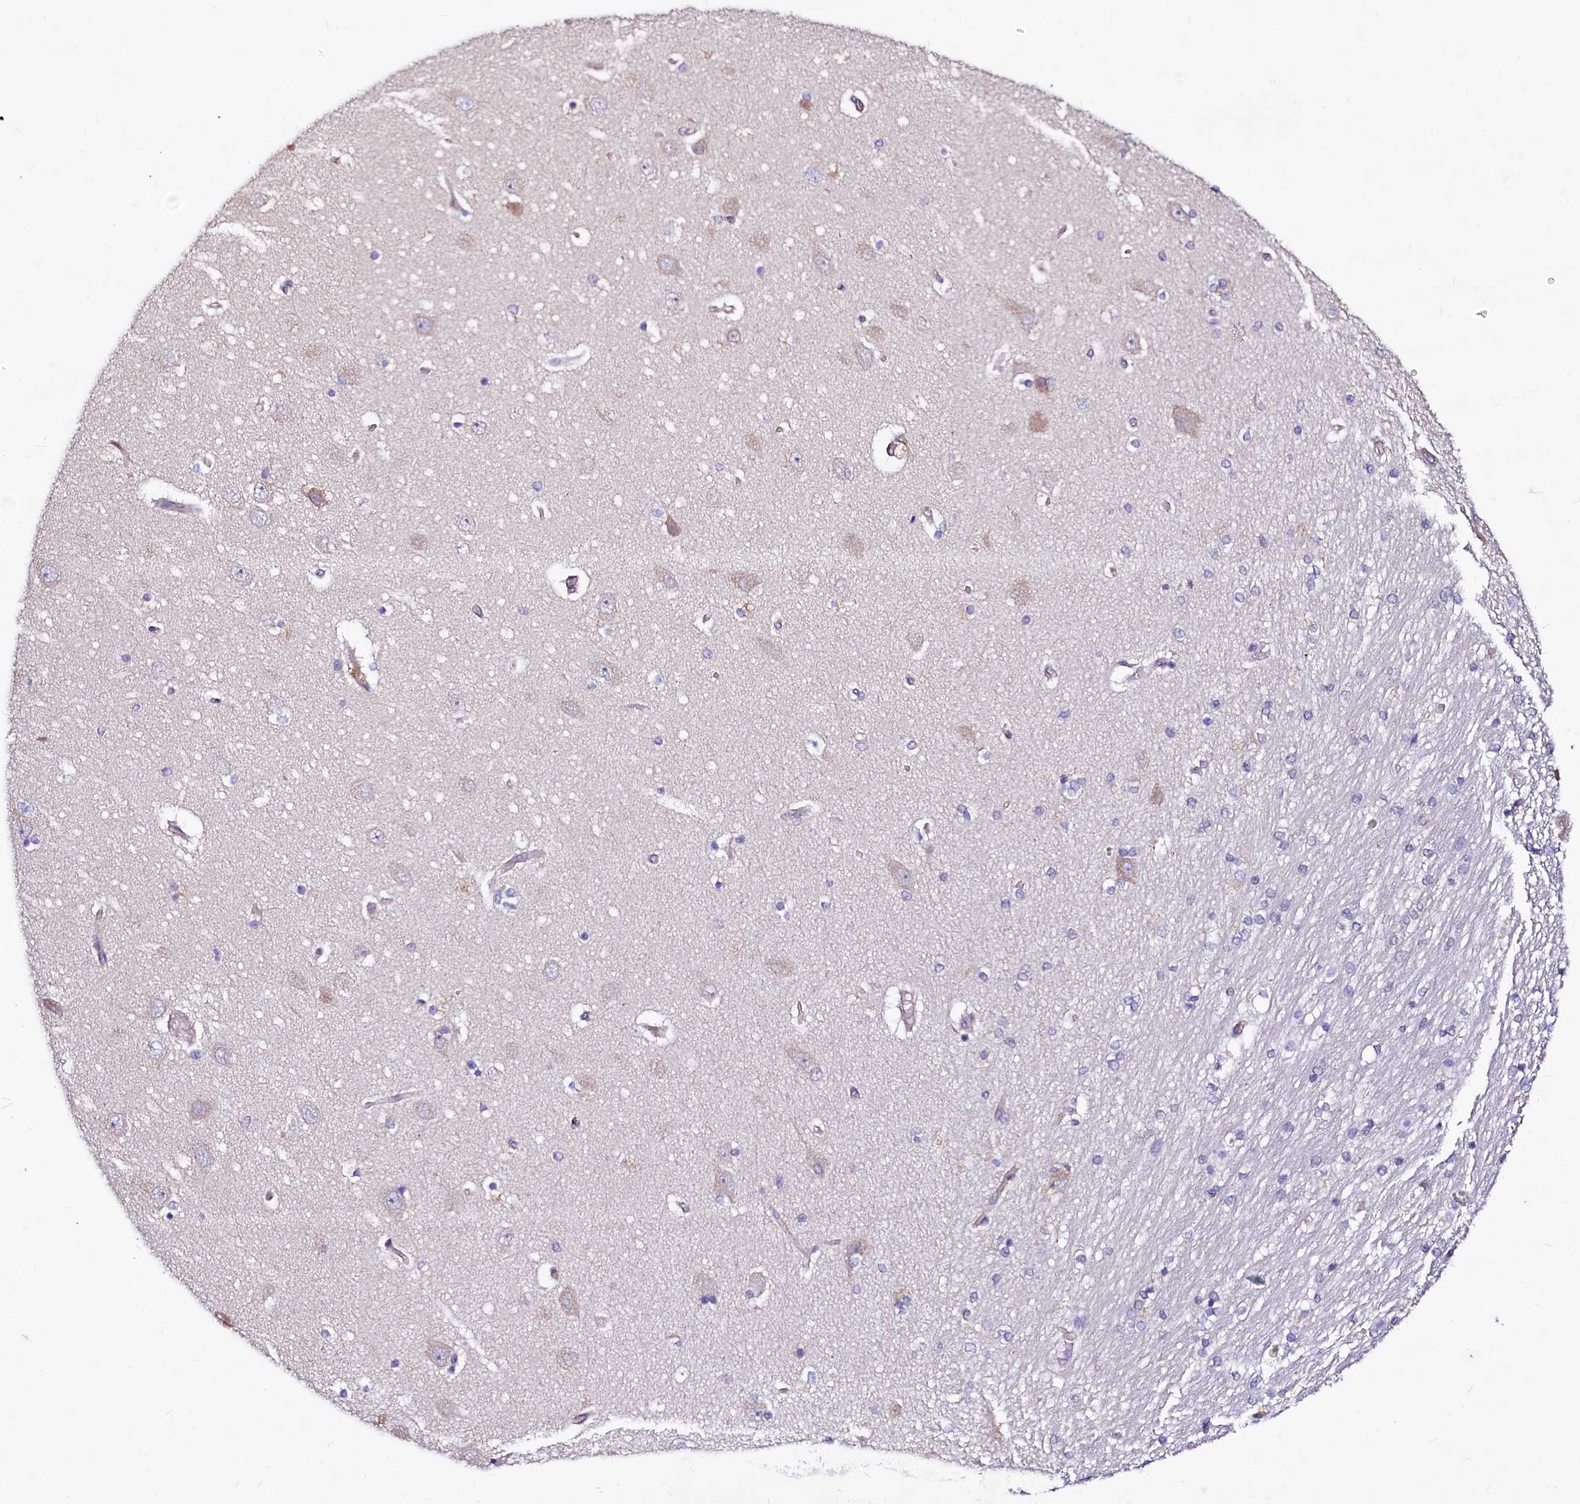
{"staining": {"intensity": "negative", "quantity": "none", "location": "none"}, "tissue": "hippocampus", "cell_type": "Glial cells", "image_type": "normal", "snomed": [{"axis": "morphology", "description": "Normal tissue, NOS"}, {"axis": "topography", "description": "Hippocampus"}], "caption": "Immunohistochemical staining of benign human hippocampus demonstrates no significant positivity in glial cells. (Stains: DAB (3,3'-diaminobenzidine) immunohistochemistry with hematoxylin counter stain, Microscopy: brightfield microscopy at high magnification).", "gene": "GPR176", "patient": {"sex": "female", "age": 54}}